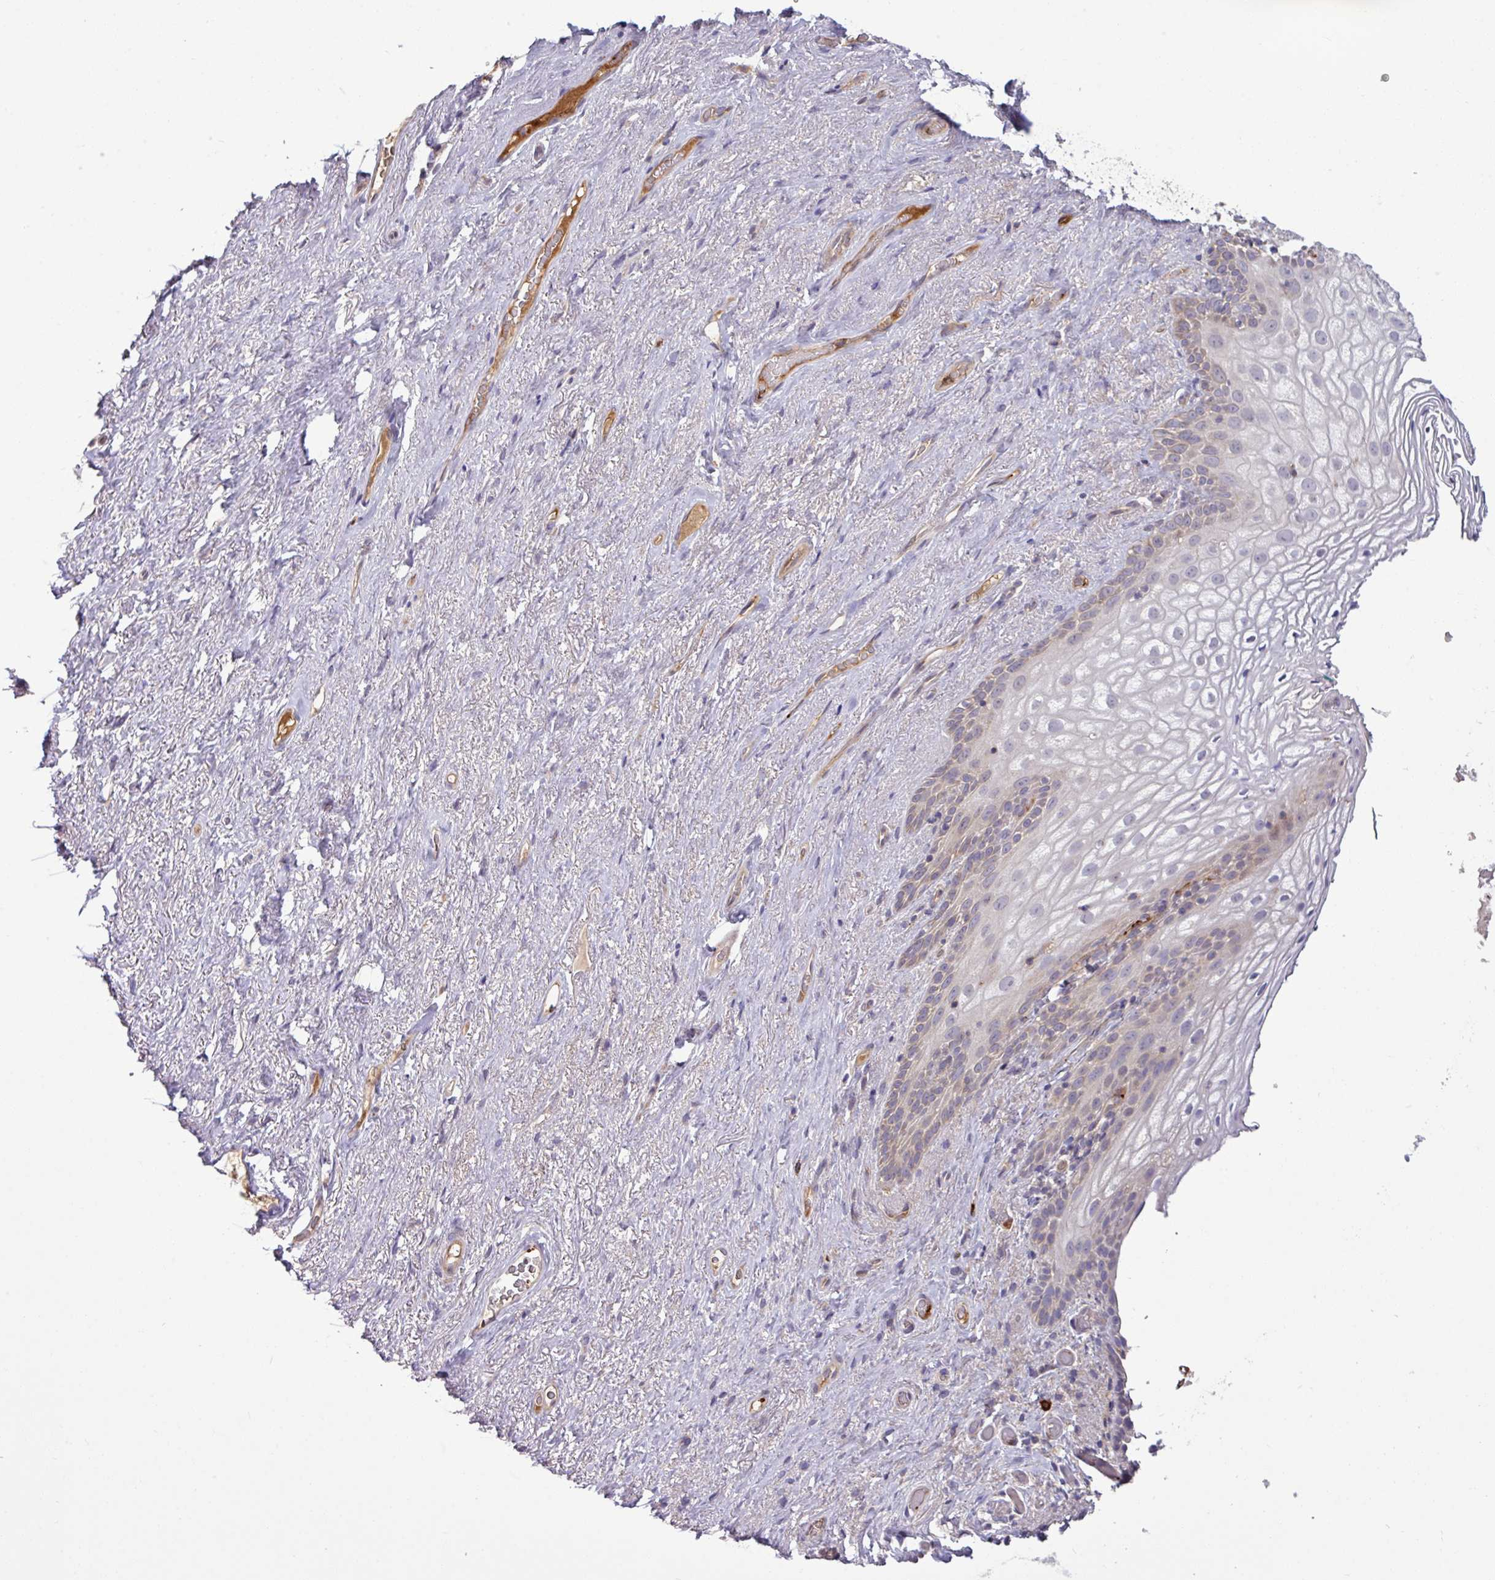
{"staining": {"intensity": "moderate", "quantity": "<25%", "location": "cytoplasmic/membranous"}, "tissue": "vagina", "cell_type": "Squamous epithelial cells", "image_type": "normal", "snomed": [{"axis": "morphology", "description": "Normal tissue, NOS"}, {"axis": "topography", "description": "Vagina"}, {"axis": "topography", "description": "Peripheral nerve tissue"}], "caption": "Squamous epithelial cells show low levels of moderate cytoplasmic/membranous expression in approximately <25% of cells in benign human vagina.", "gene": "B4GALNT4", "patient": {"sex": "female", "age": 71}}